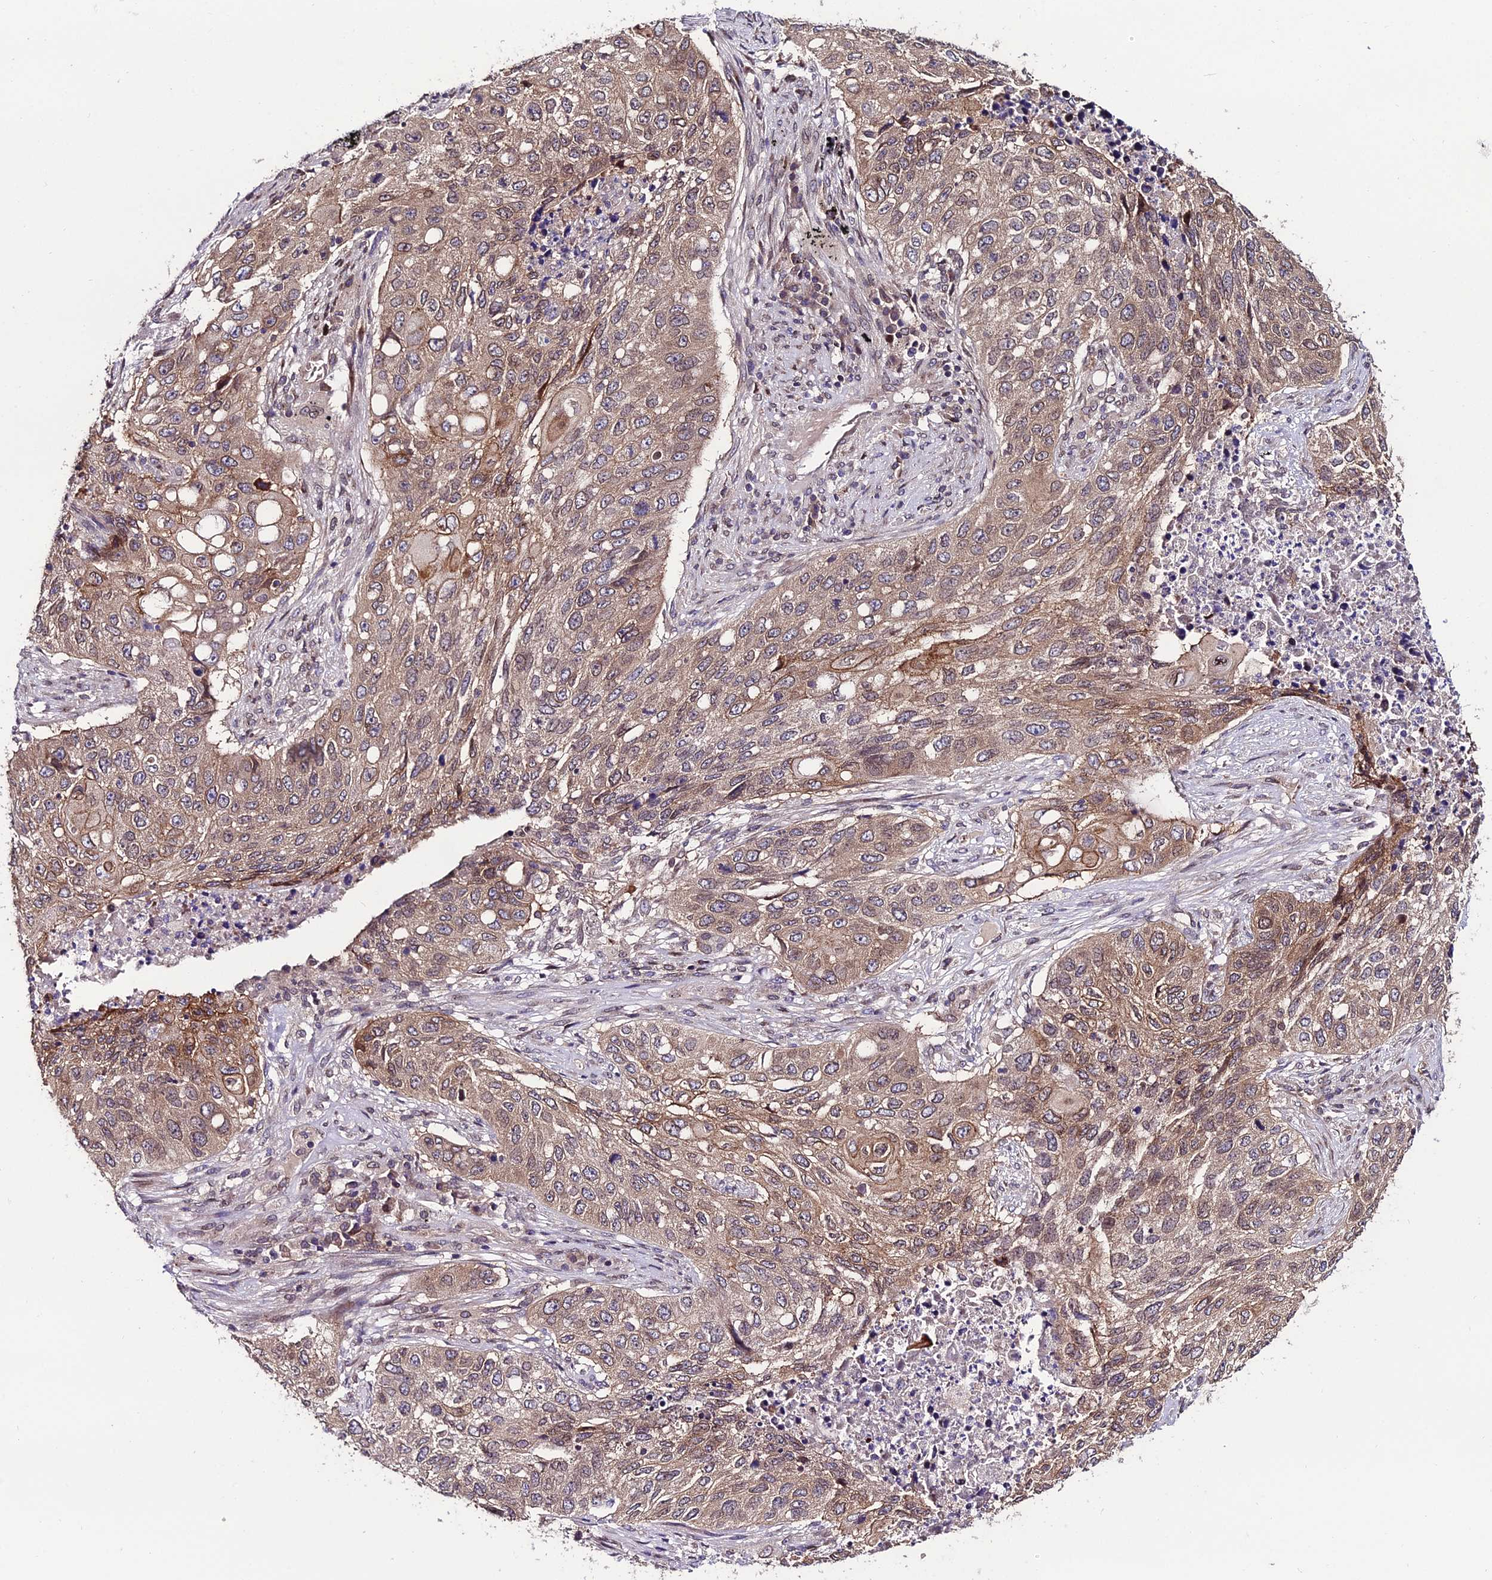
{"staining": {"intensity": "moderate", "quantity": ">75%", "location": "cytoplasmic/membranous,nuclear"}, "tissue": "lung cancer", "cell_type": "Tumor cells", "image_type": "cancer", "snomed": [{"axis": "morphology", "description": "Squamous cell carcinoma, NOS"}, {"axis": "topography", "description": "Lung"}], "caption": "Protein expression analysis of human lung cancer (squamous cell carcinoma) reveals moderate cytoplasmic/membranous and nuclear expression in approximately >75% of tumor cells.", "gene": "DDX19A", "patient": {"sex": "female", "age": 63}}